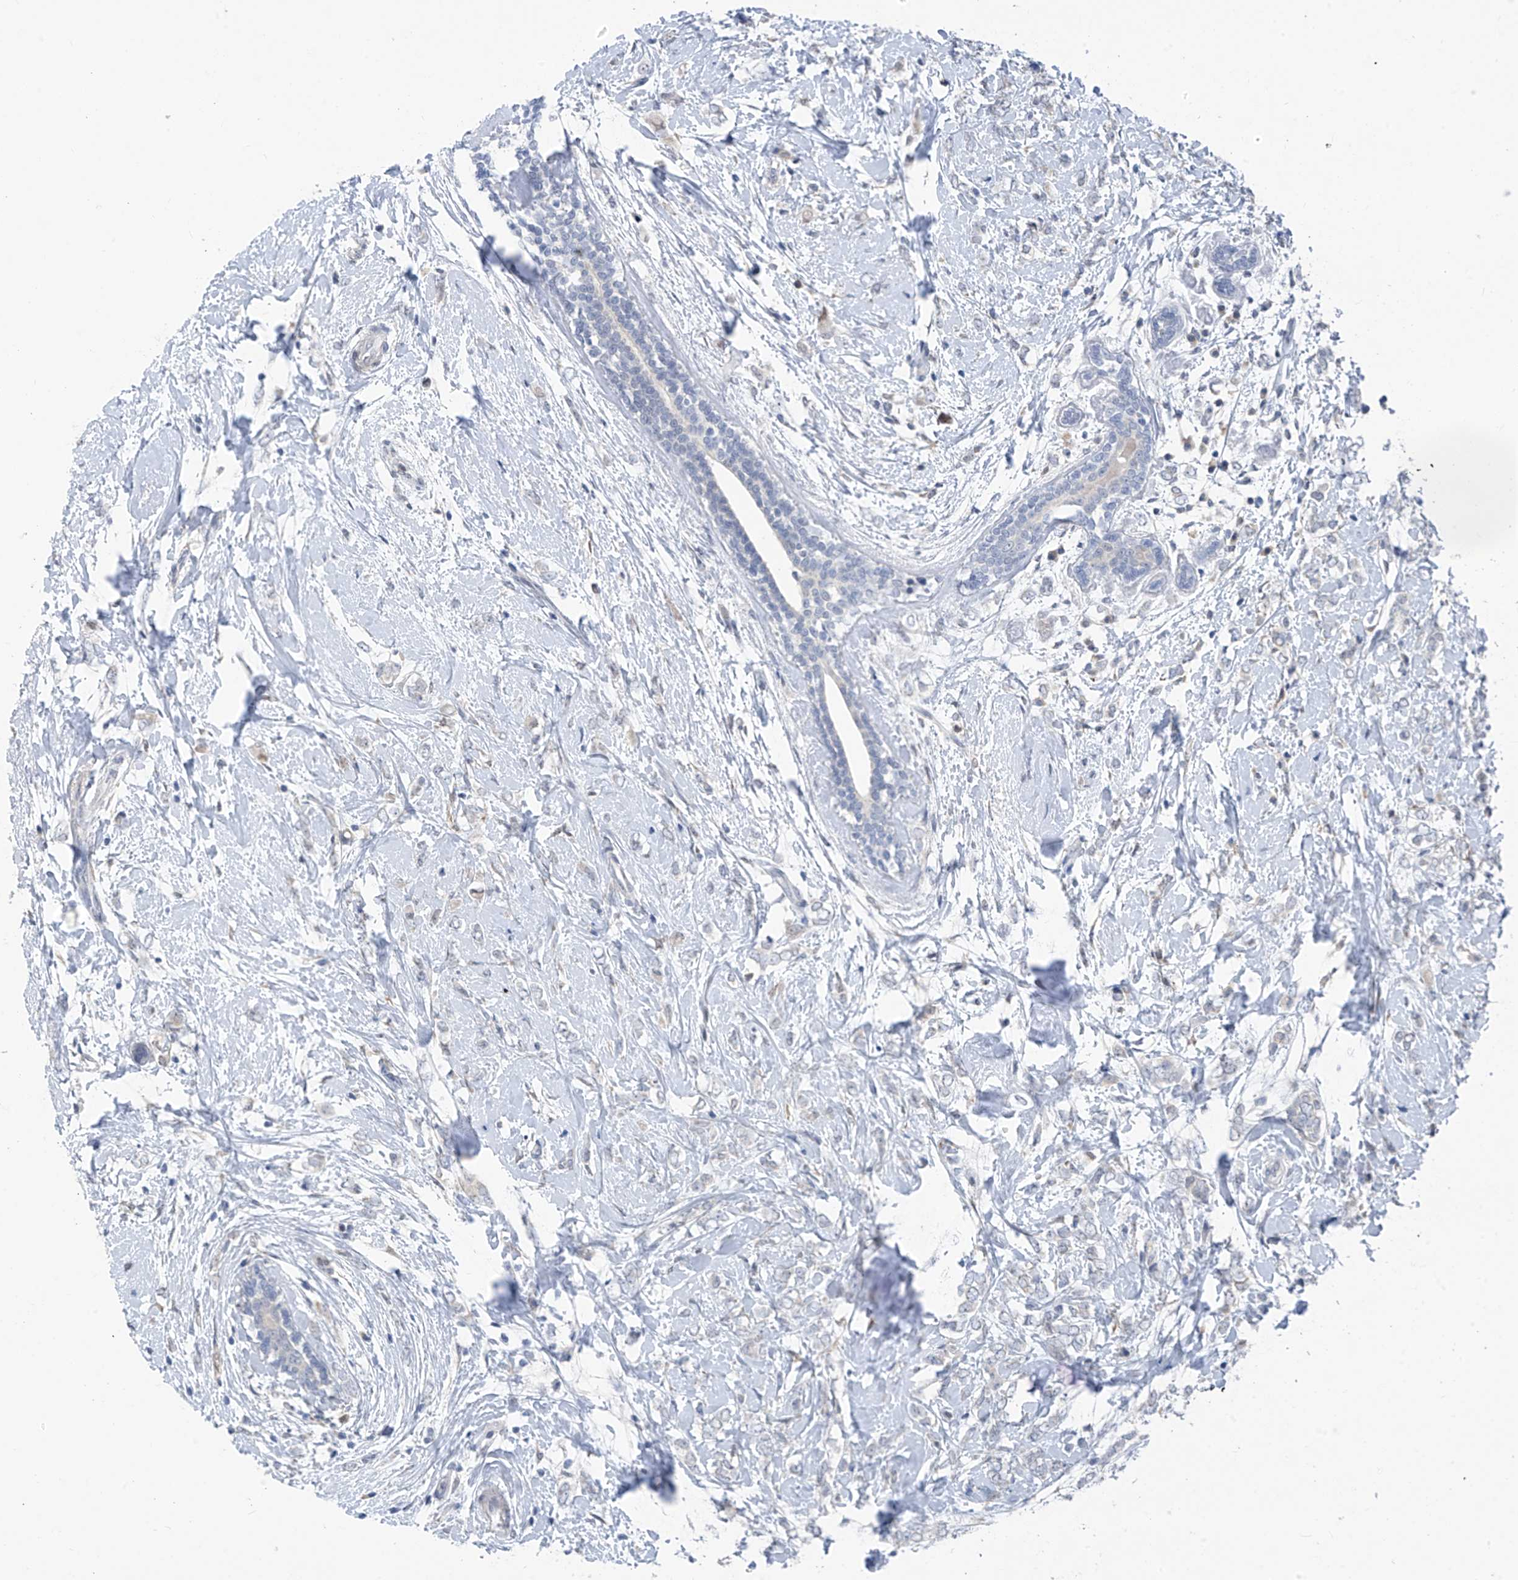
{"staining": {"intensity": "negative", "quantity": "none", "location": "none"}, "tissue": "breast cancer", "cell_type": "Tumor cells", "image_type": "cancer", "snomed": [{"axis": "morphology", "description": "Normal tissue, NOS"}, {"axis": "morphology", "description": "Lobular carcinoma"}, {"axis": "topography", "description": "Breast"}], "caption": "This is an immunohistochemistry (IHC) micrograph of human lobular carcinoma (breast). There is no expression in tumor cells.", "gene": "CYP4V2", "patient": {"sex": "female", "age": 47}}